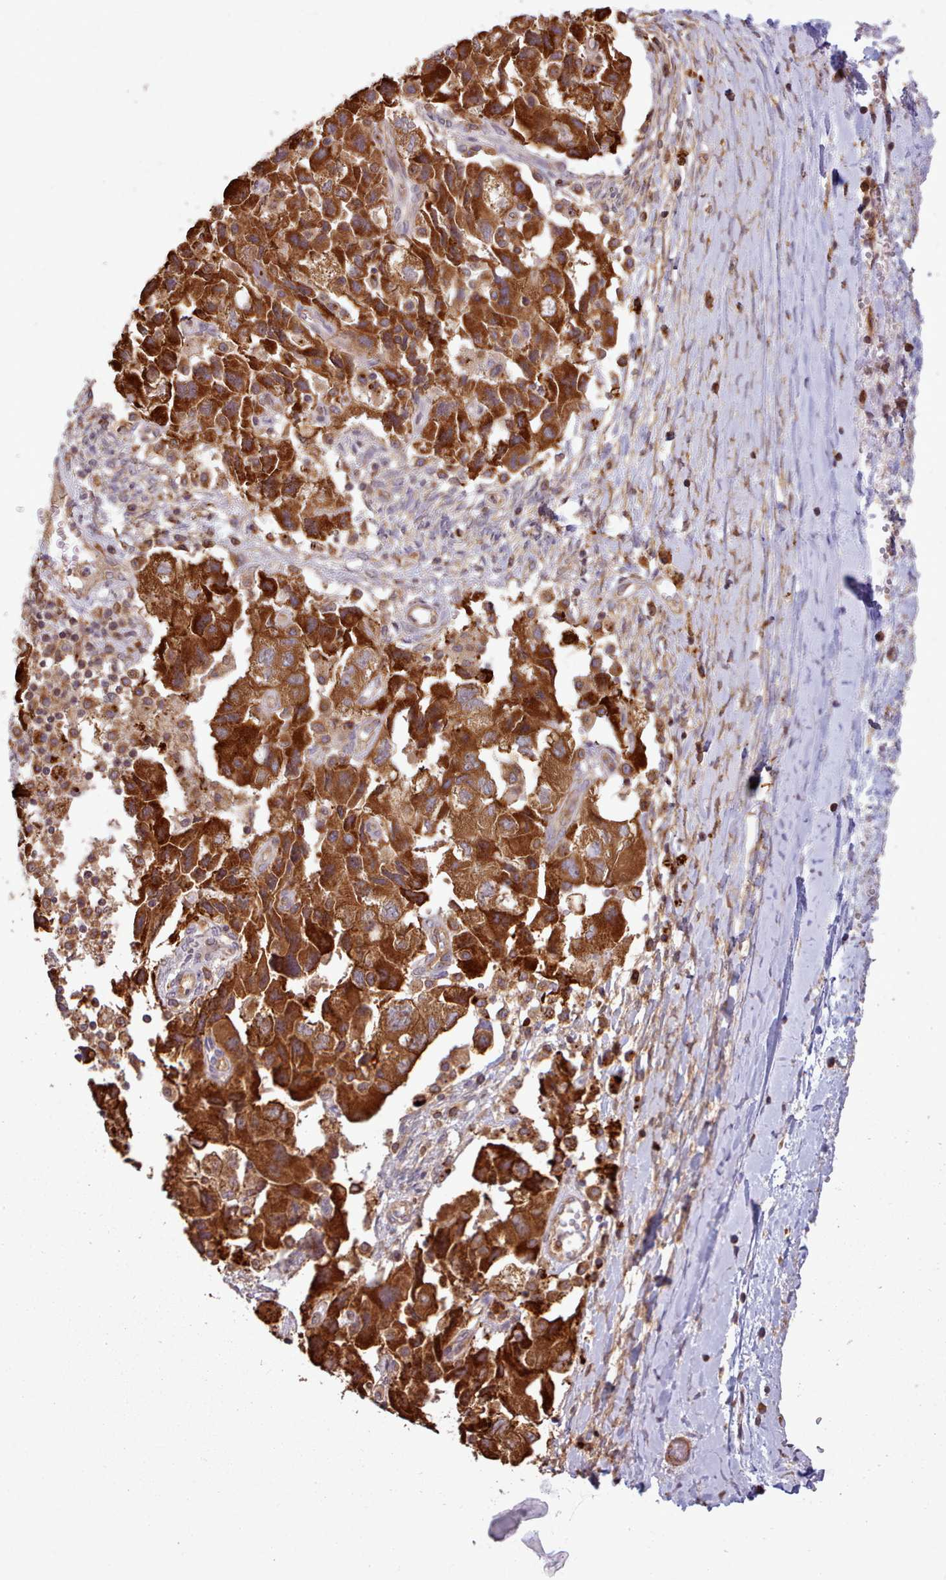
{"staining": {"intensity": "strong", "quantity": ">75%", "location": "cytoplasmic/membranous"}, "tissue": "ovarian cancer", "cell_type": "Tumor cells", "image_type": "cancer", "snomed": [{"axis": "morphology", "description": "Carcinoma, NOS"}, {"axis": "morphology", "description": "Cystadenocarcinoma, serous, NOS"}, {"axis": "topography", "description": "Ovary"}], "caption": "Immunohistochemical staining of ovarian cancer (carcinoma) exhibits strong cytoplasmic/membranous protein staining in approximately >75% of tumor cells. The staining was performed using DAB to visualize the protein expression in brown, while the nuclei were stained in blue with hematoxylin (Magnification: 20x).", "gene": "CRYBG1", "patient": {"sex": "female", "age": 69}}